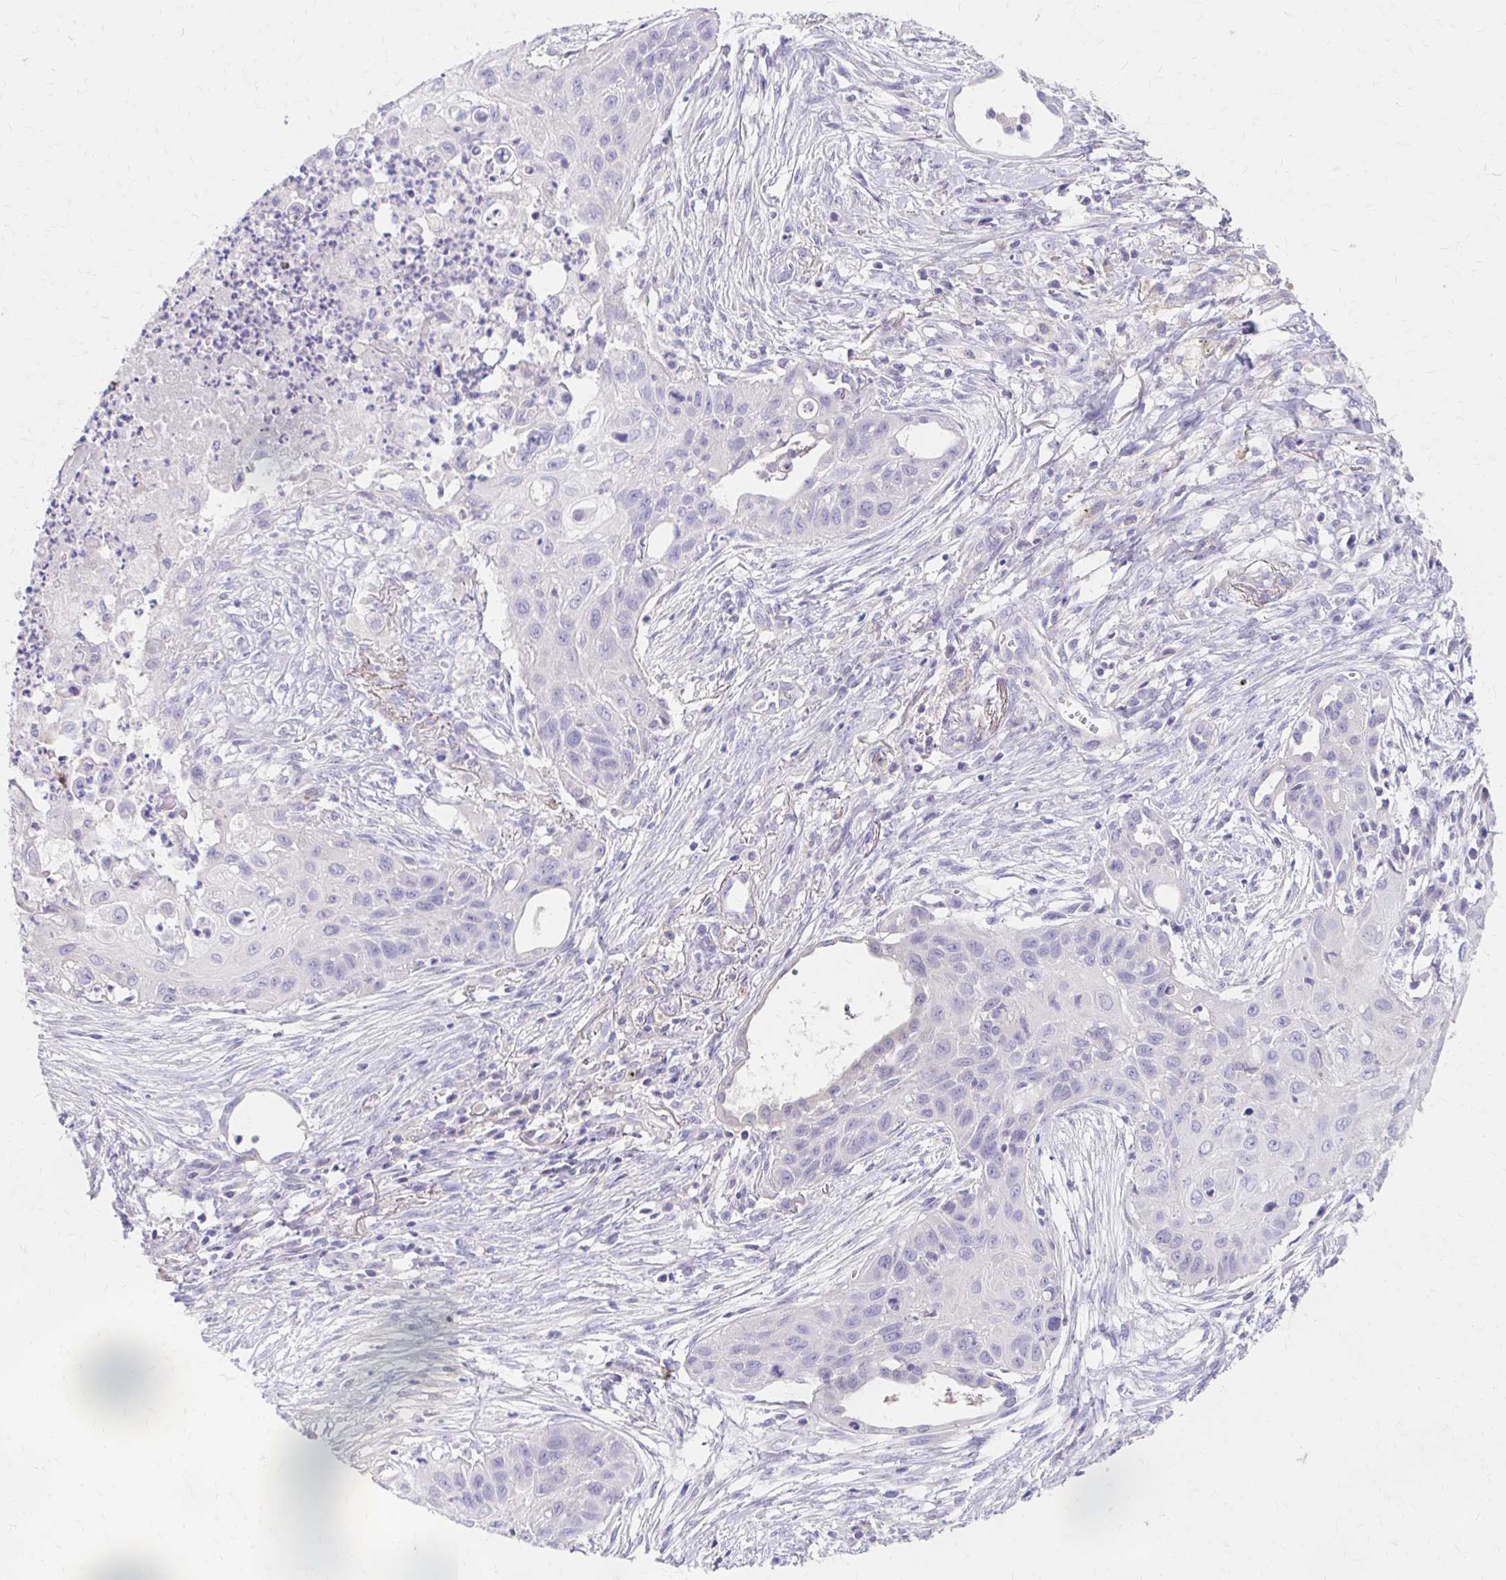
{"staining": {"intensity": "negative", "quantity": "none", "location": "none"}, "tissue": "lung cancer", "cell_type": "Tumor cells", "image_type": "cancer", "snomed": [{"axis": "morphology", "description": "Squamous cell carcinoma, NOS"}, {"axis": "topography", "description": "Lung"}], "caption": "Tumor cells are negative for protein expression in human lung cancer.", "gene": "AZGP1", "patient": {"sex": "male", "age": 71}}